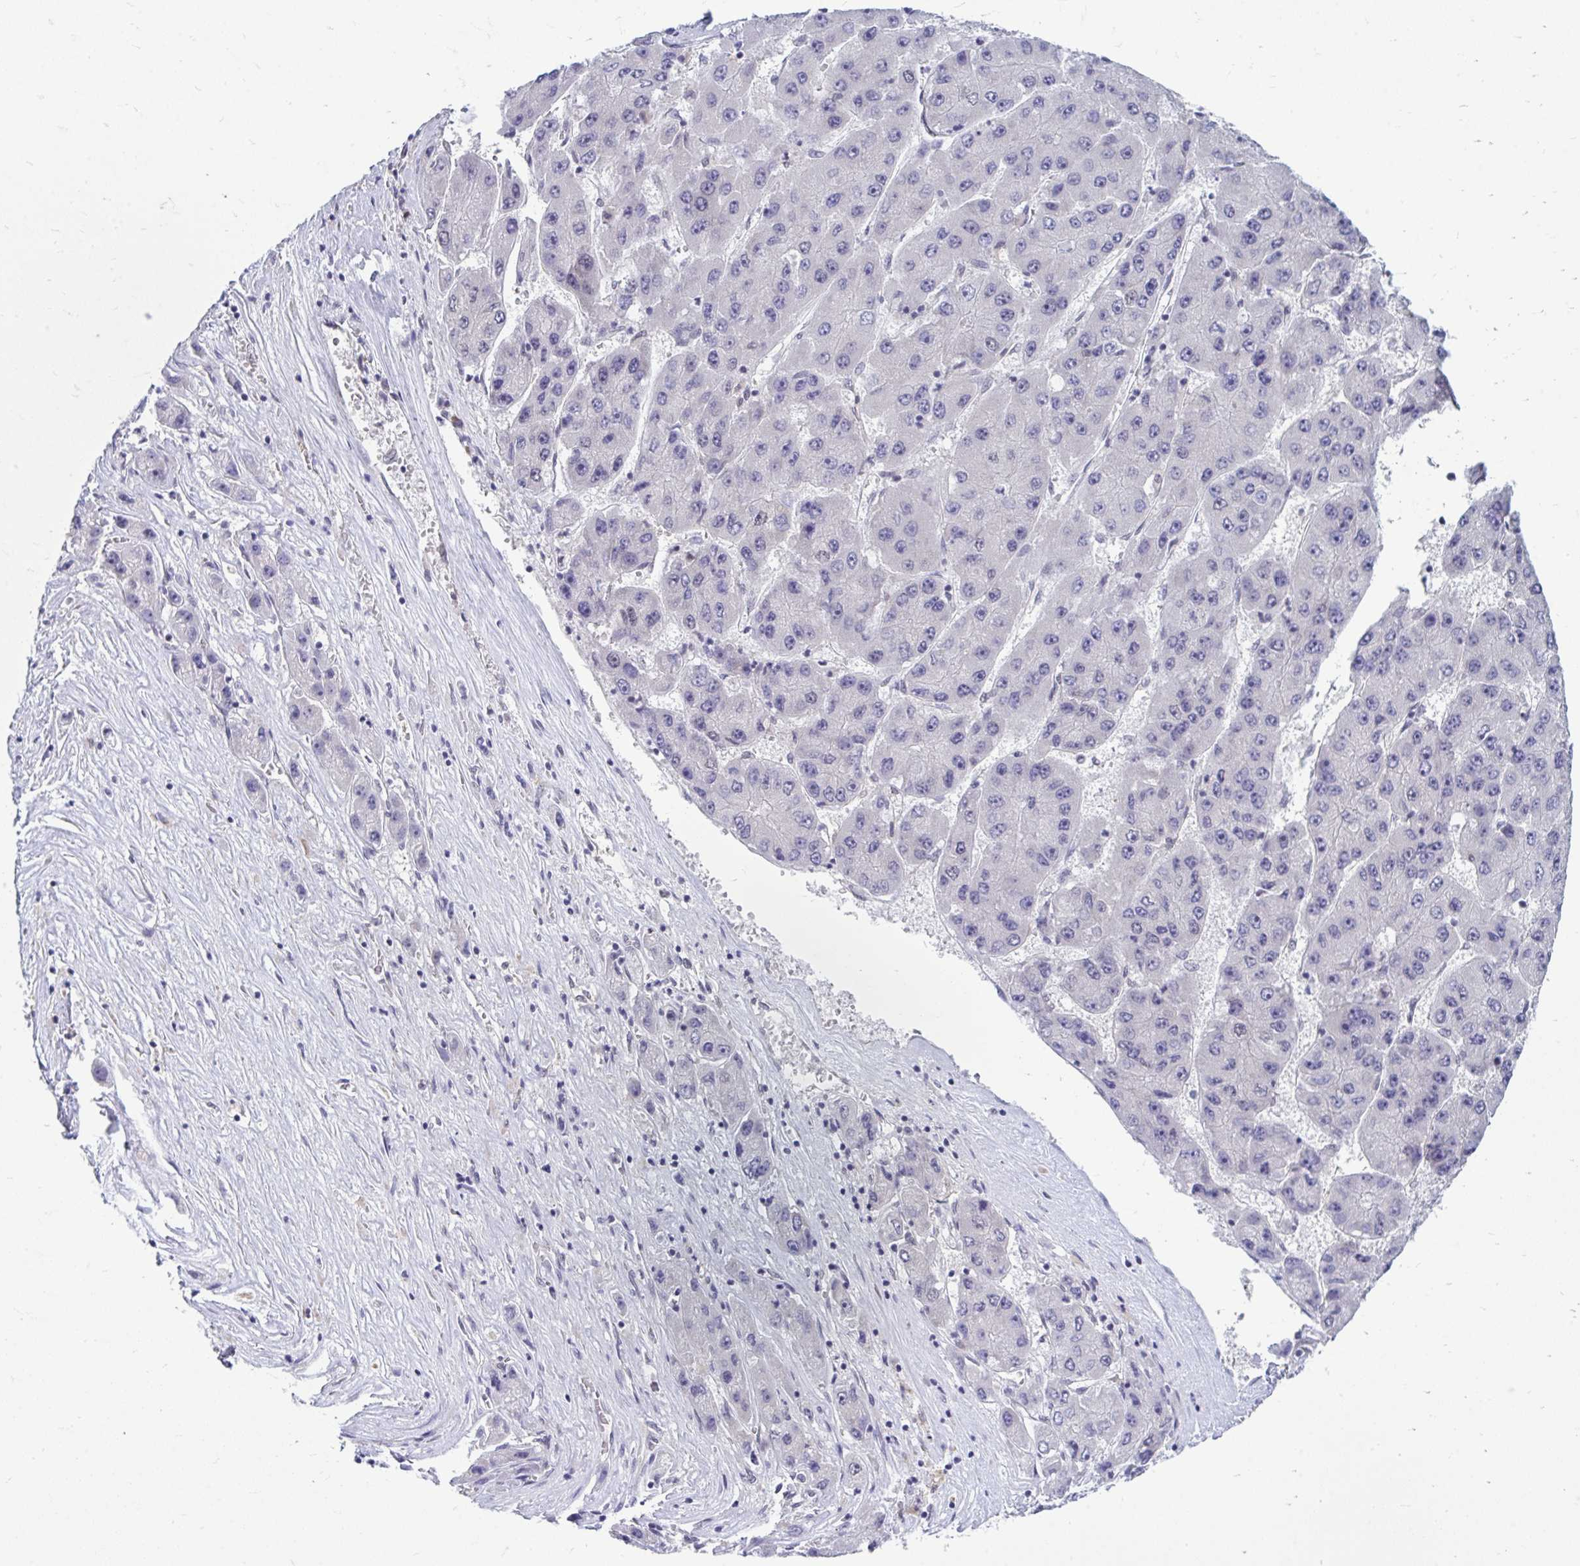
{"staining": {"intensity": "negative", "quantity": "none", "location": "none"}, "tissue": "liver cancer", "cell_type": "Tumor cells", "image_type": "cancer", "snomed": [{"axis": "morphology", "description": "Carcinoma, Hepatocellular, NOS"}, {"axis": "topography", "description": "Liver"}], "caption": "Histopathology image shows no protein positivity in tumor cells of liver hepatocellular carcinoma tissue. Nuclei are stained in blue.", "gene": "SELENON", "patient": {"sex": "female", "age": 61}}